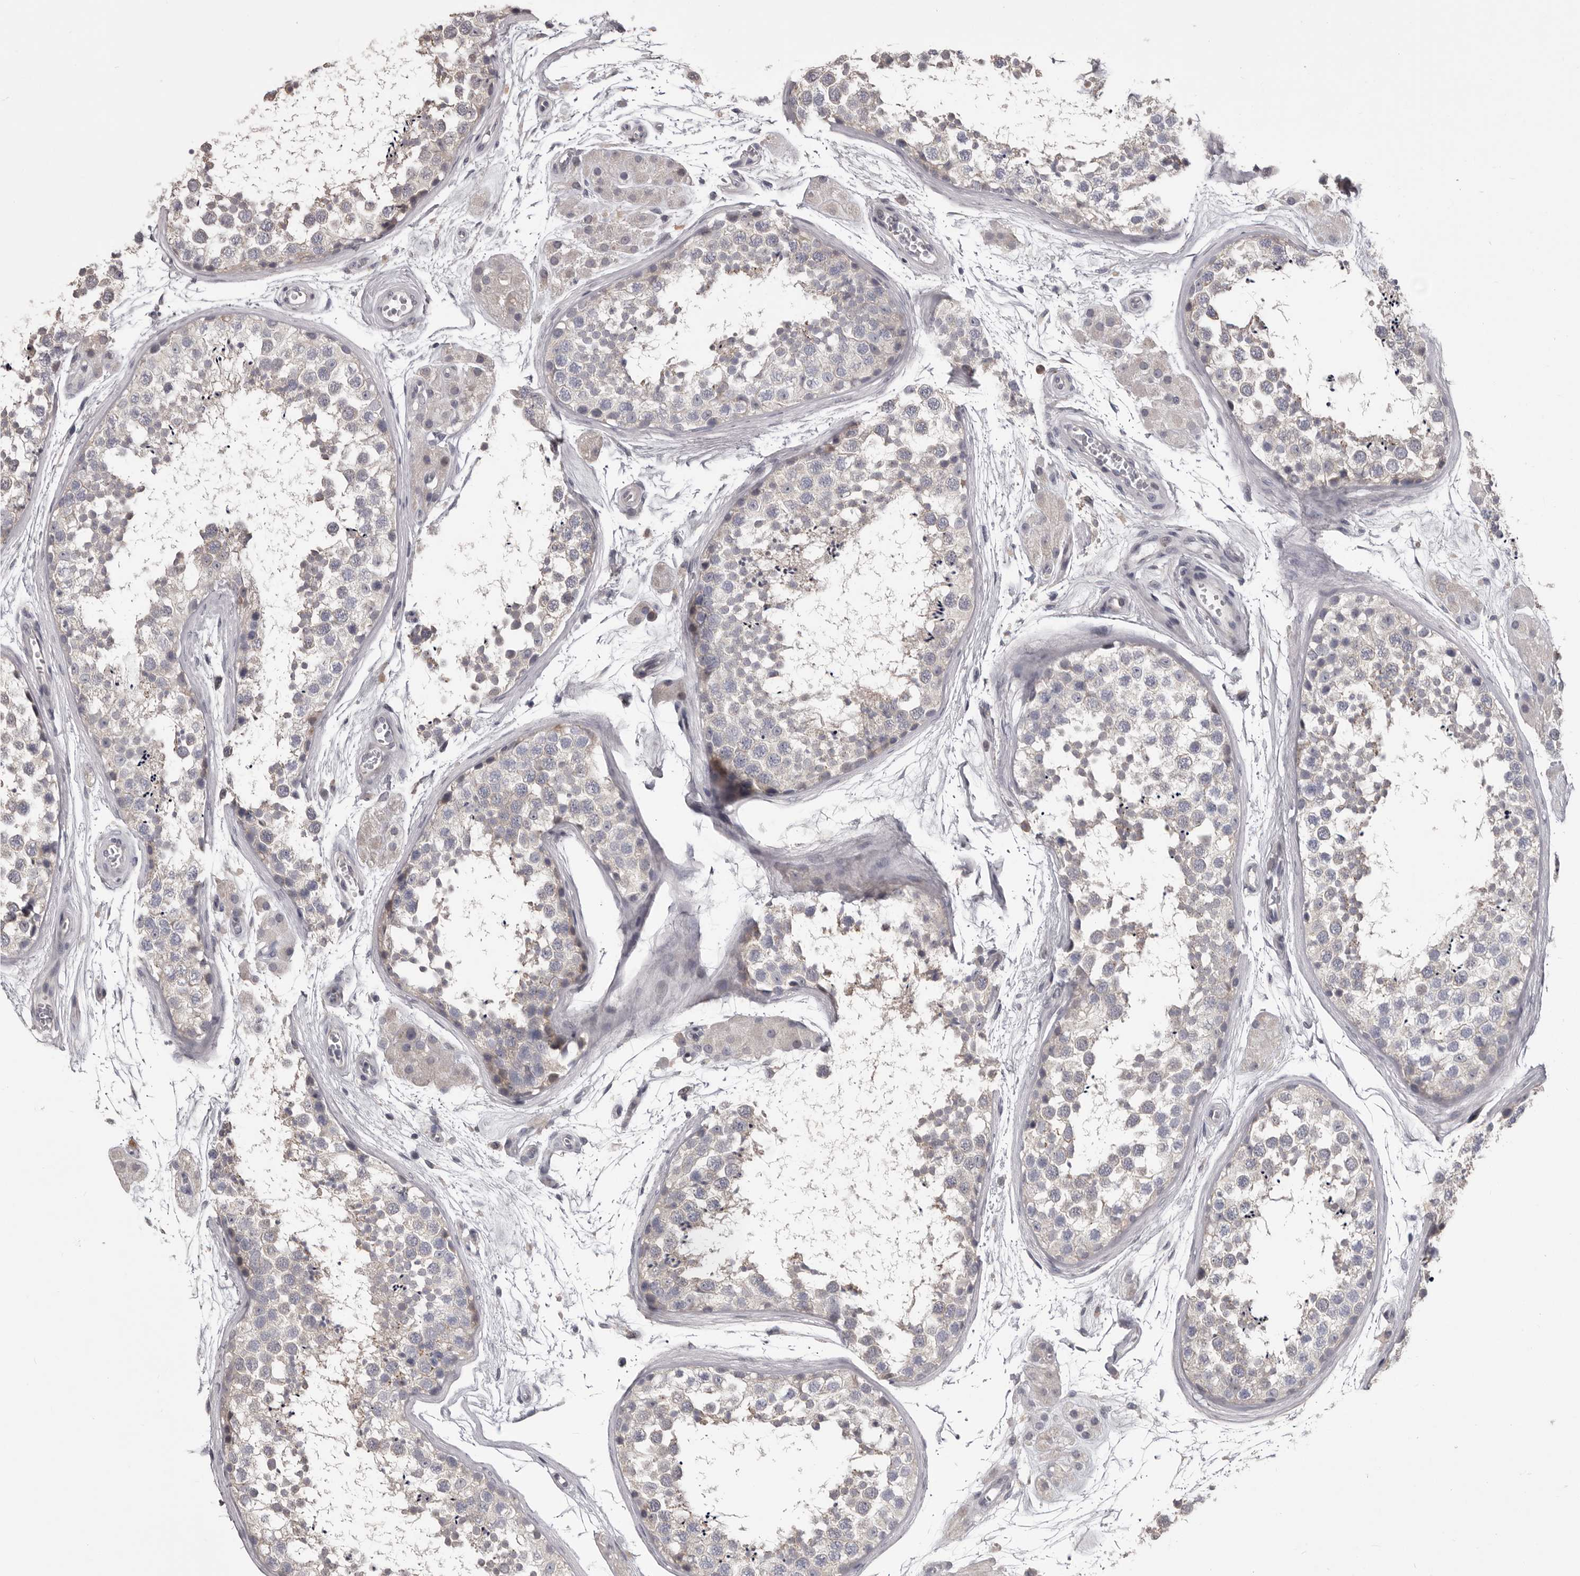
{"staining": {"intensity": "negative", "quantity": "none", "location": "none"}, "tissue": "testis", "cell_type": "Cells in seminiferous ducts", "image_type": "normal", "snomed": [{"axis": "morphology", "description": "Normal tissue, NOS"}, {"axis": "topography", "description": "Testis"}], "caption": "IHC of normal testis demonstrates no staining in cells in seminiferous ducts.", "gene": "LPAR6", "patient": {"sex": "male", "age": 56}}